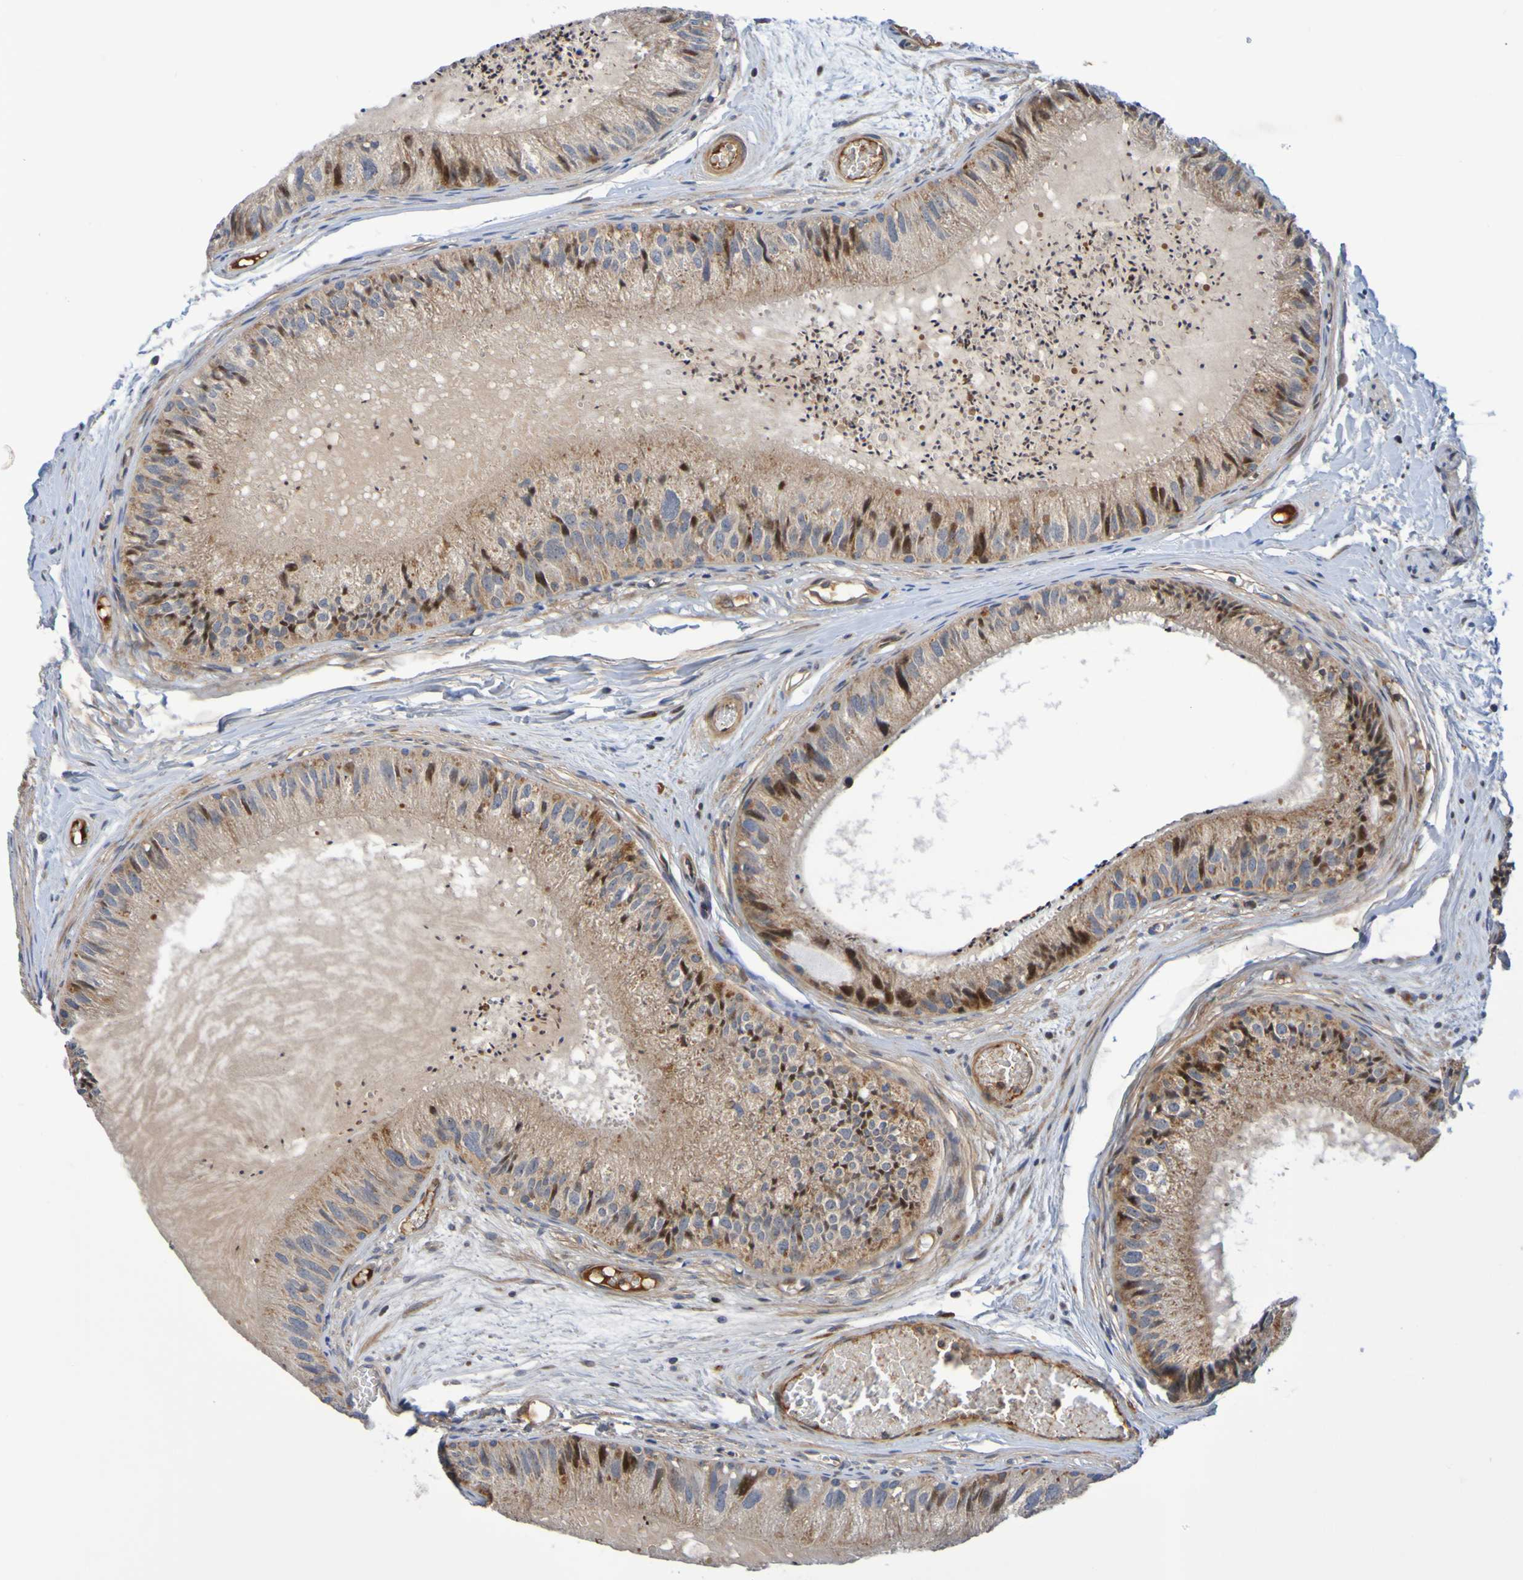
{"staining": {"intensity": "moderate", "quantity": ">75%", "location": "cytoplasmic/membranous,nuclear"}, "tissue": "epididymis", "cell_type": "Glandular cells", "image_type": "normal", "snomed": [{"axis": "morphology", "description": "Normal tissue, NOS"}, {"axis": "topography", "description": "Epididymis"}], "caption": "The histopathology image shows a brown stain indicating the presence of a protein in the cytoplasmic/membranous,nuclear of glandular cells in epididymis.", "gene": "CCDC51", "patient": {"sex": "male", "age": 31}}